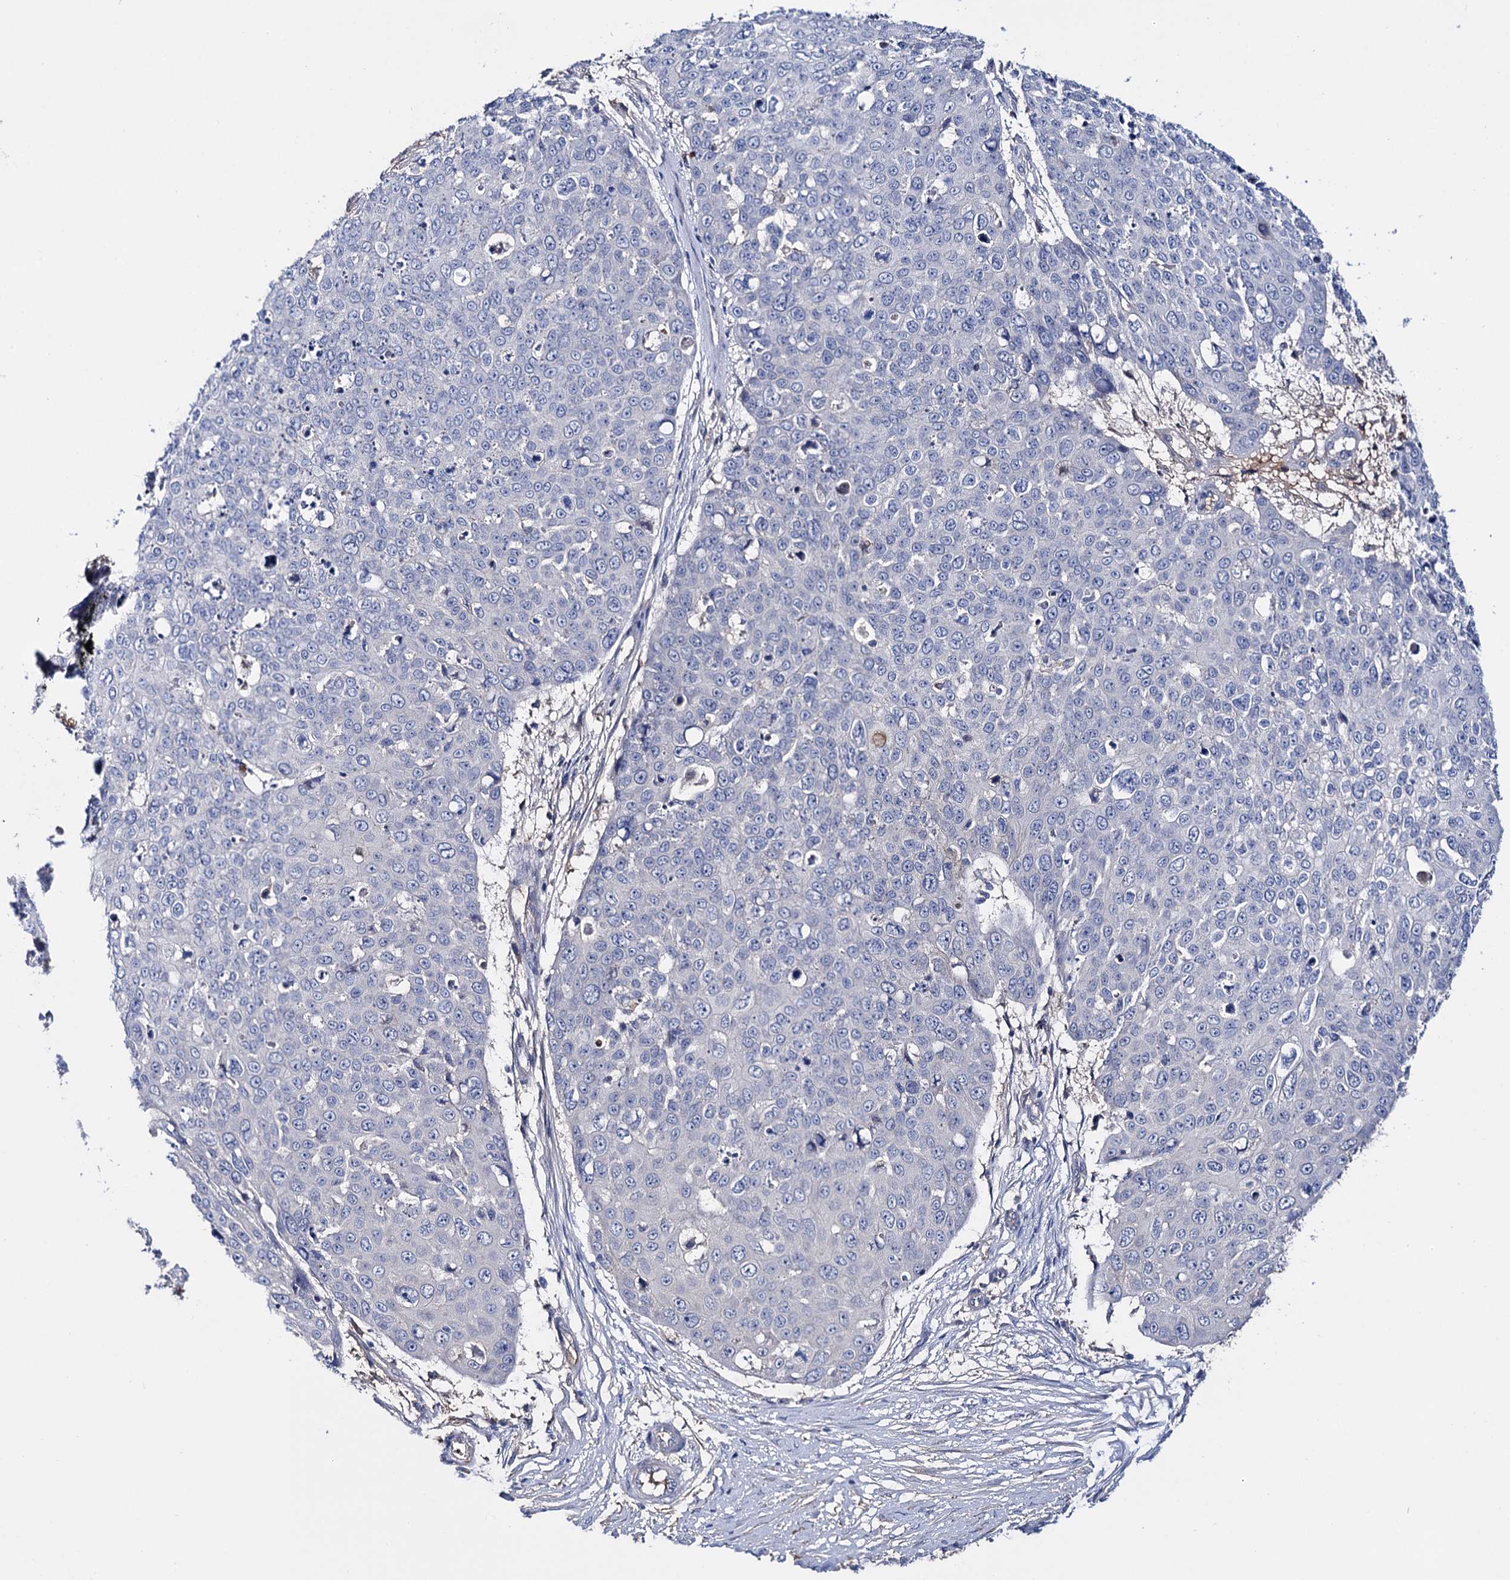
{"staining": {"intensity": "negative", "quantity": "none", "location": "none"}, "tissue": "skin cancer", "cell_type": "Tumor cells", "image_type": "cancer", "snomed": [{"axis": "morphology", "description": "Squamous cell carcinoma, NOS"}, {"axis": "topography", "description": "Skin"}], "caption": "Micrograph shows no significant protein positivity in tumor cells of skin squamous cell carcinoma.", "gene": "PPP1R32", "patient": {"sex": "male", "age": 71}}